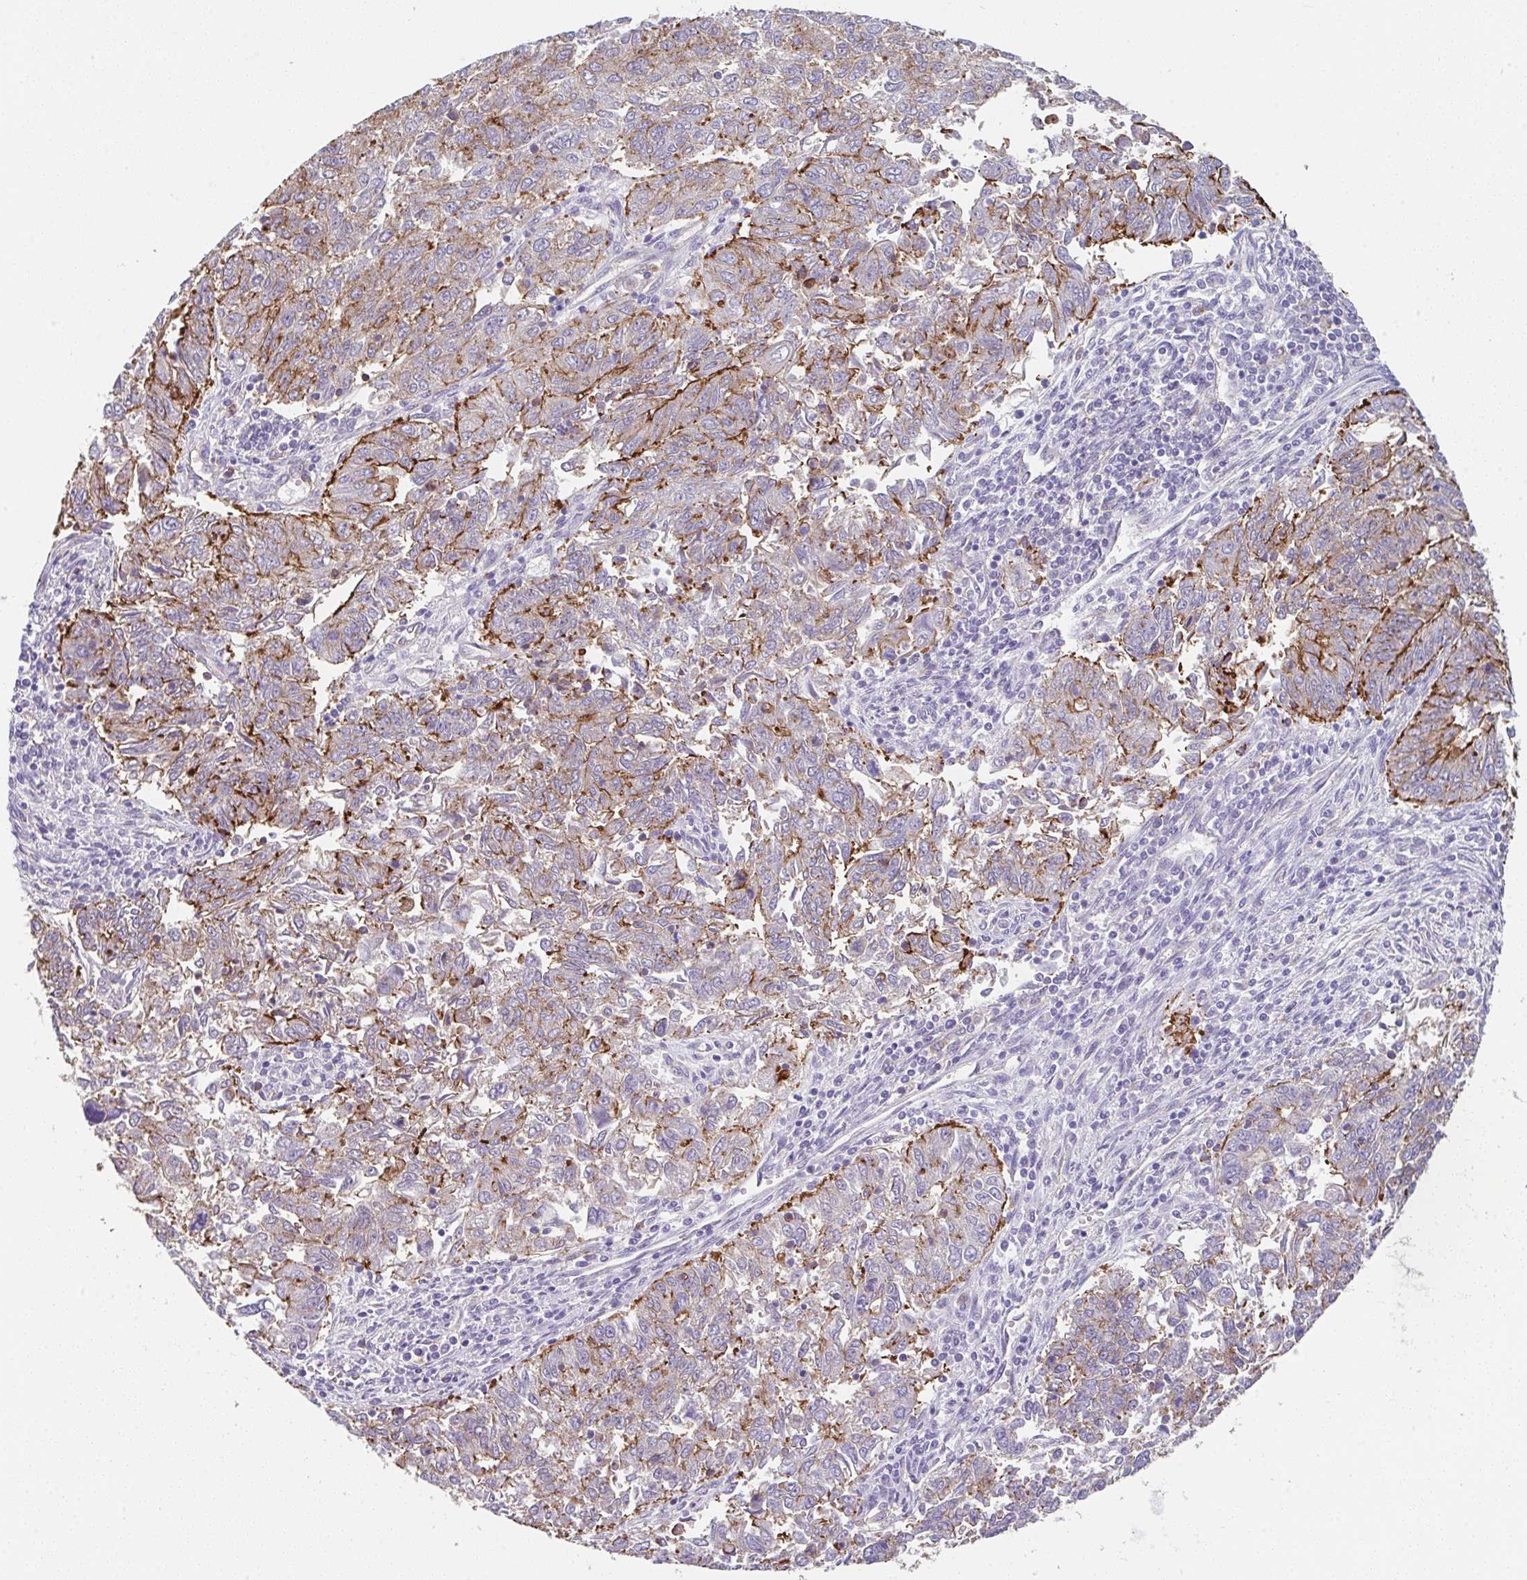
{"staining": {"intensity": "strong", "quantity": "<25%", "location": "cytoplasmic/membranous"}, "tissue": "endometrial cancer", "cell_type": "Tumor cells", "image_type": "cancer", "snomed": [{"axis": "morphology", "description": "Adenocarcinoma, NOS"}, {"axis": "topography", "description": "Endometrium"}], "caption": "This is a photomicrograph of immunohistochemistry staining of endometrial adenocarcinoma, which shows strong expression in the cytoplasmic/membranous of tumor cells.", "gene": "DBN1", "patient": {"sex": "female", "age": 42}}